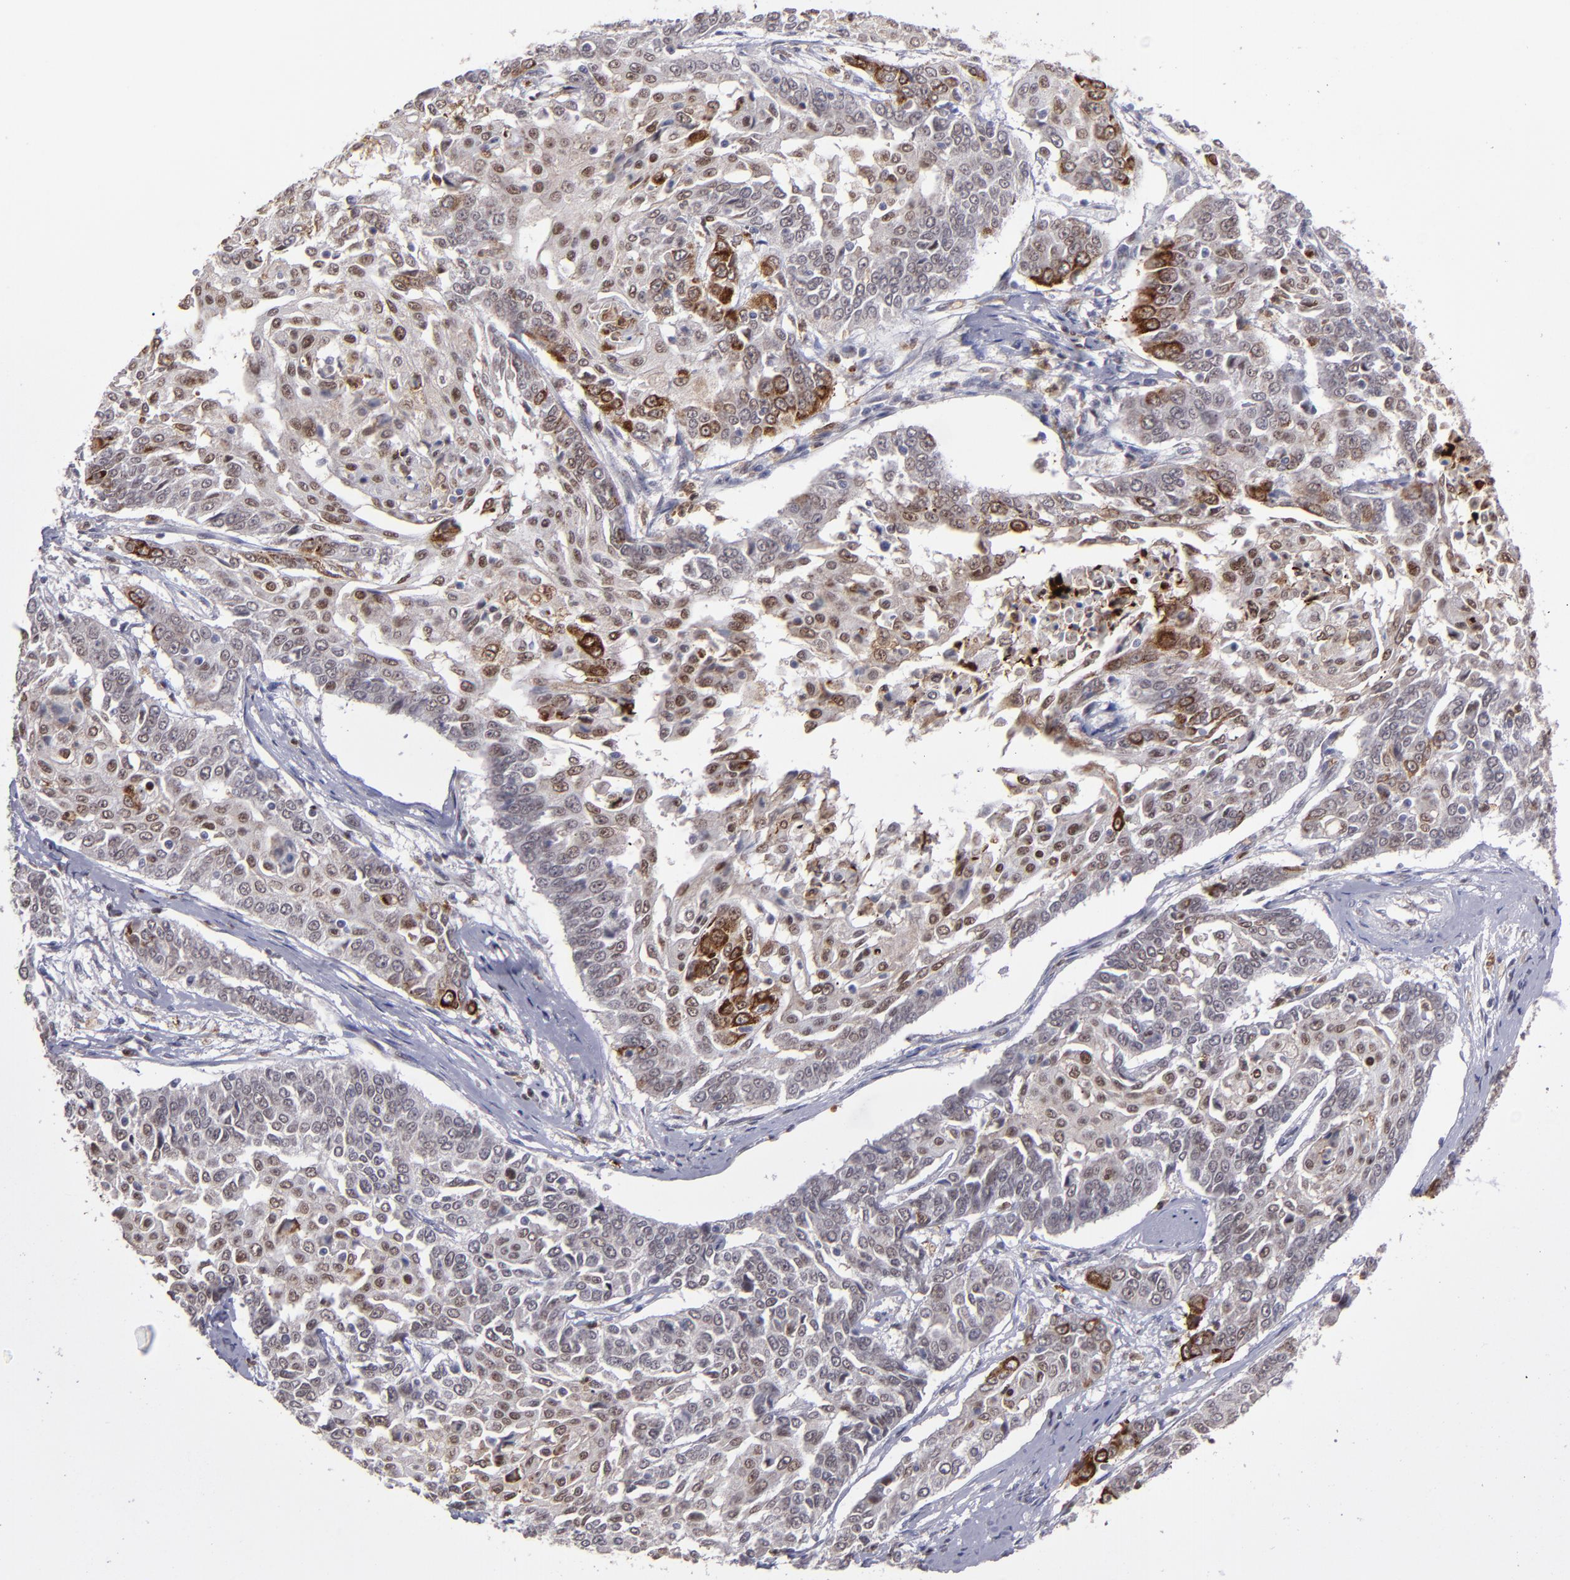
{"staining": {"intensity": "moderate", "quantity": "25%-75%", "location": "cytoplasmic/membranous,nuclear"}, "tissue": "cervical cancer", "cell_type": "Tumor cells", "image_type": "cancer", "snomed": [{"axis": "morphology", "description": "Squamous cell carcinoma, NOS"}, {"axis": "topography", "description": "Cervix"}], "caption": "Squamous cell carcinoma (cervical) tissue demonstrates moderate cytoplasmic/membranous and nuclear positivity in about 25%-75% of tumor cells, visualized by immunohistochemistry.", "gene": "RREB1", "patient": {"sex": "female", "age": 64}}